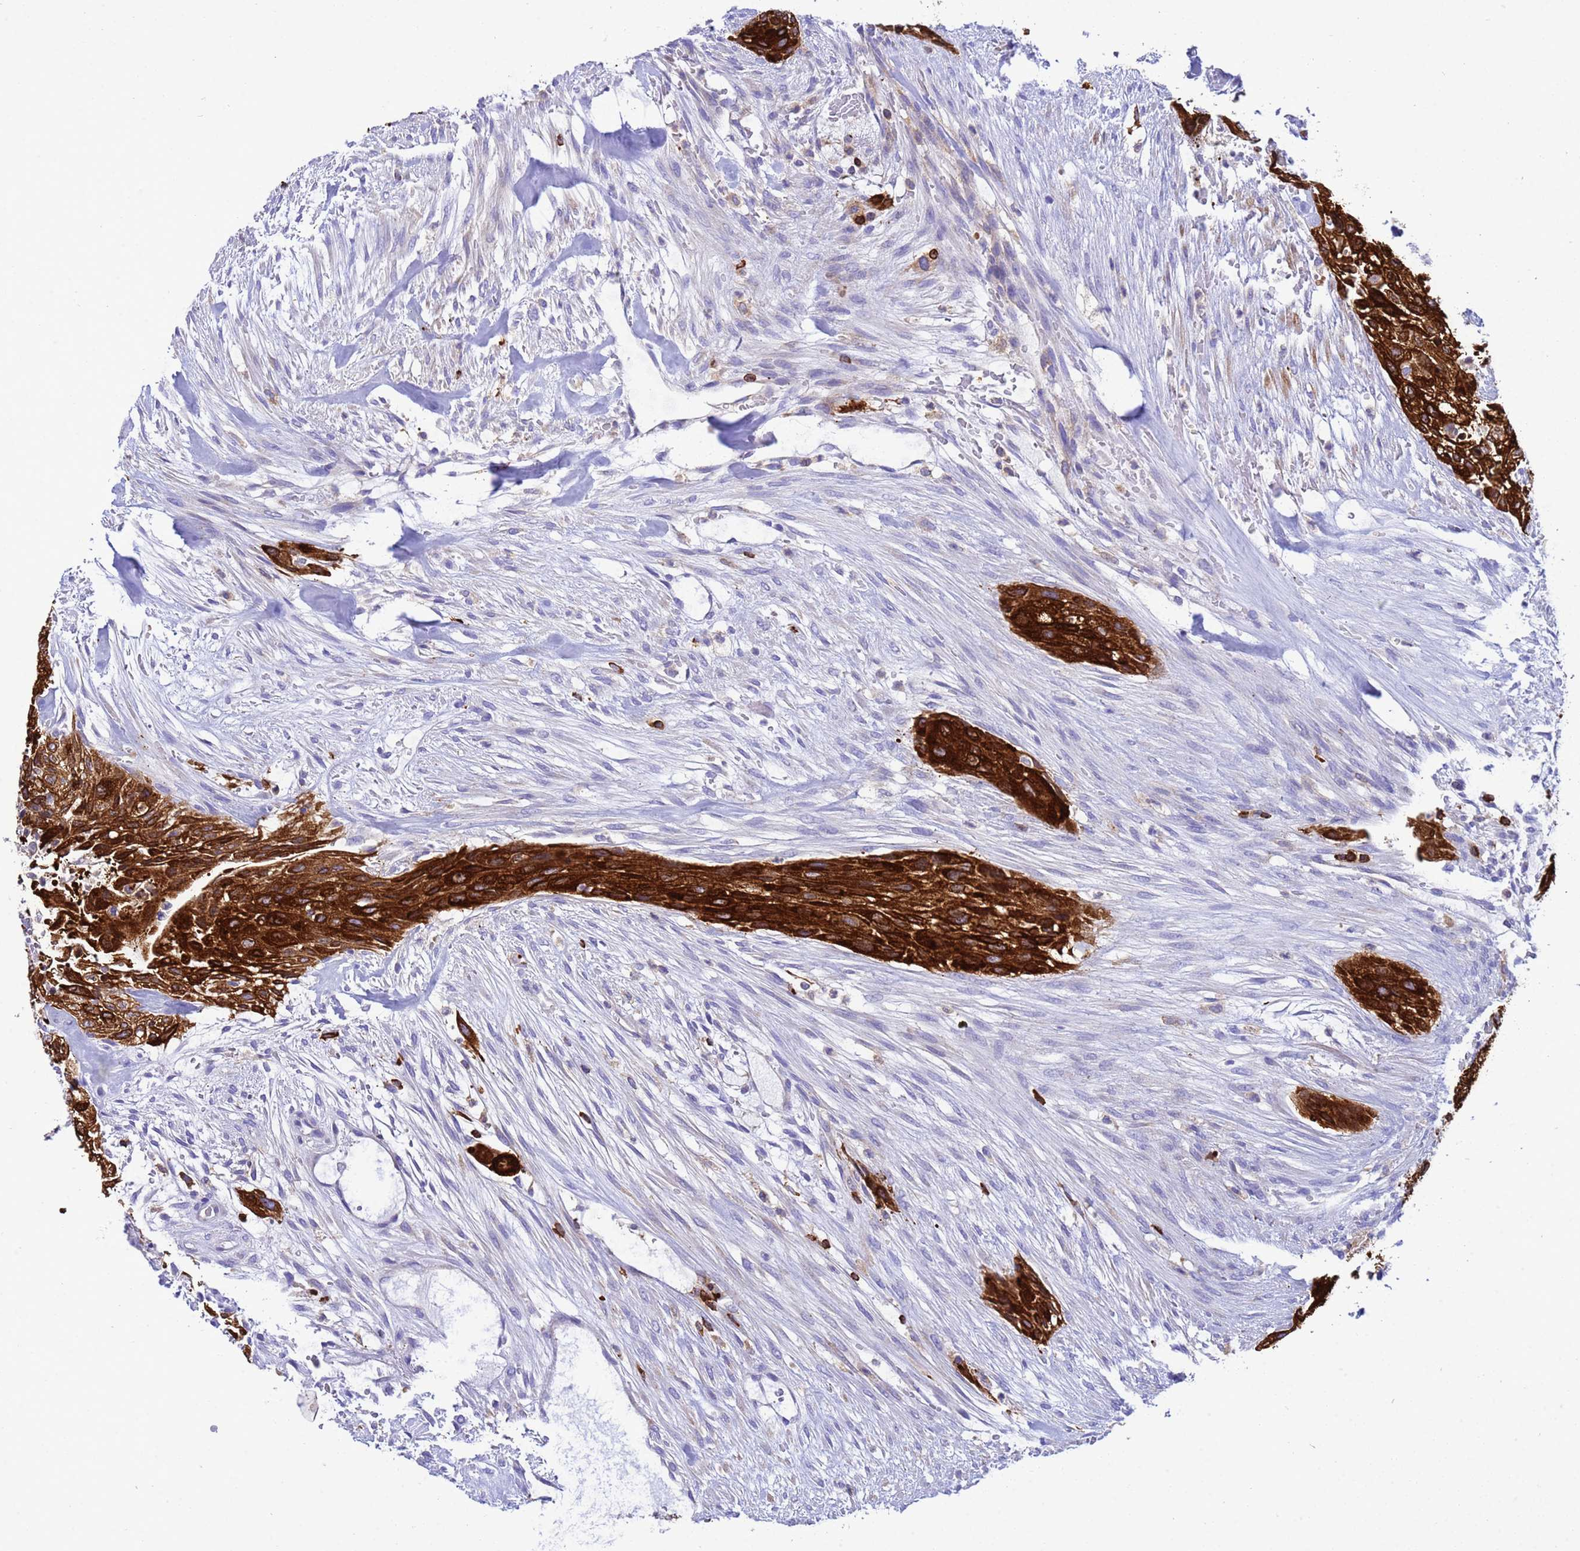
{"staining": {"intensity": "strong", "quantity": ">75%", "location": "cytoplasmic/membranous"}, "tissue": "urothelial cancer", "cell_type": "Tumor cells", "image_type": "cancer", "snomed": [{"axis": "morphology", "description": "Urothelial carcinoma, High grade"}, {"axis": "topography", "description": "Urinary bladder"}], "caption": "IHC photomicrograph of neoplastic tissue: human urothelial cancer stained using immunohistochemistry shows high levels of strong protein expression localized specifically in the cytoplasmic/membranous of tumor cells, appearing as a cytoplasmic/membranous brown color.", "gene": "EZR", "patient": {"sex": "male", "age": 35}}